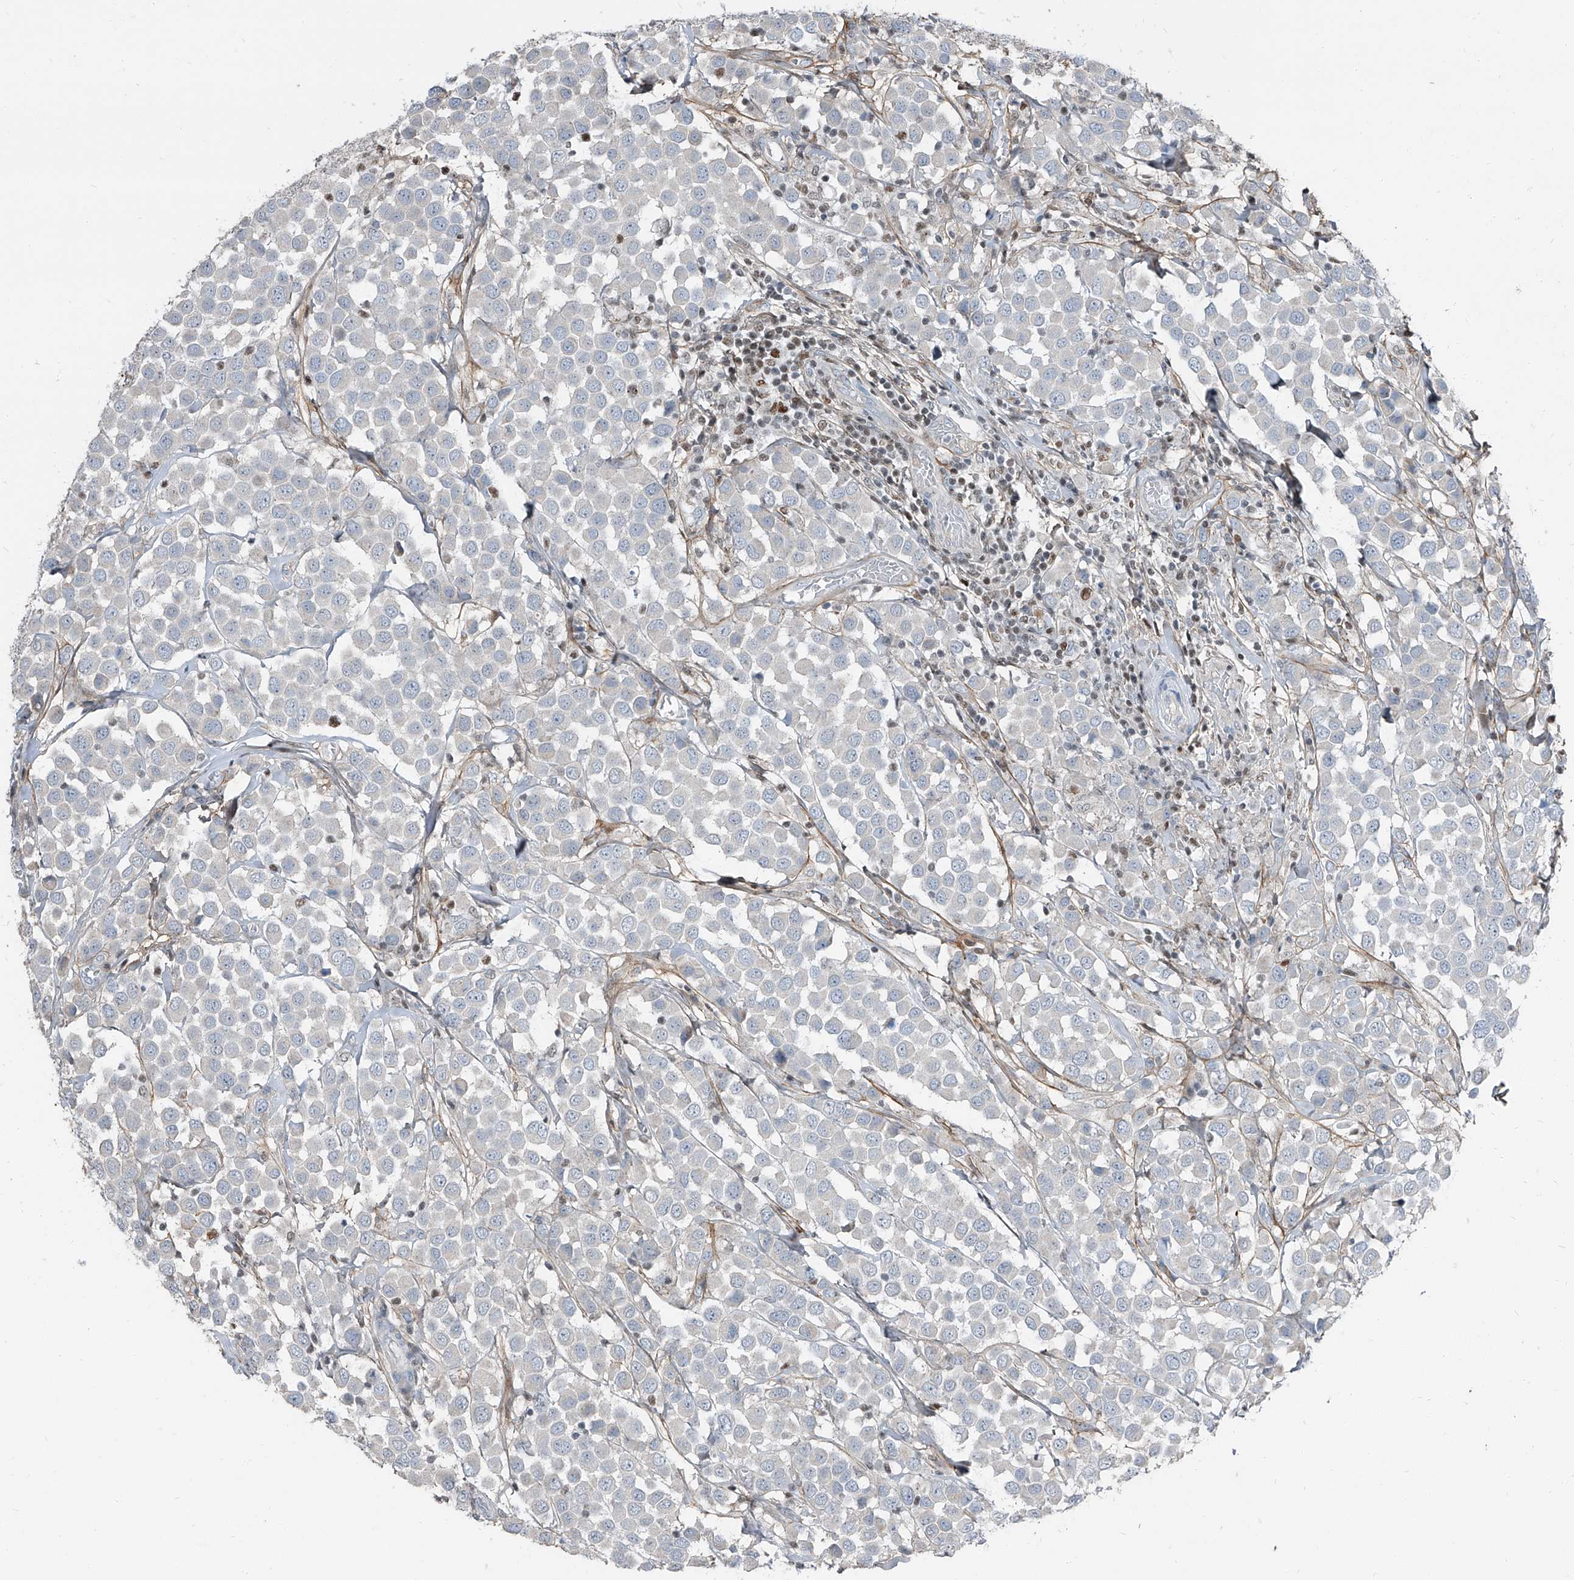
{"staining": {"intensity": "negative", "quantity": "none", "location": "none"}, "tissue": "breast cancer", "cell_type": "Tumor cells", "image_type": "cancer", "snomed": [{"axis": "morphology", "description": "Duct carcinoma"}, {"axis": "topography", "description": "Breast"}], "caption": "IHC micrograph of human breast infiltrating ductal carcinoma stained for a protein (brown), which exhibits no expression in tumor cells. The staining was performed using DAB to visualize the protein expression in brown, while the nuclei were stained in blue with hematoxylin (Magnification: 20x).", "gene": "HOXA3", "patient": {"sex": "female", "age": 61}}